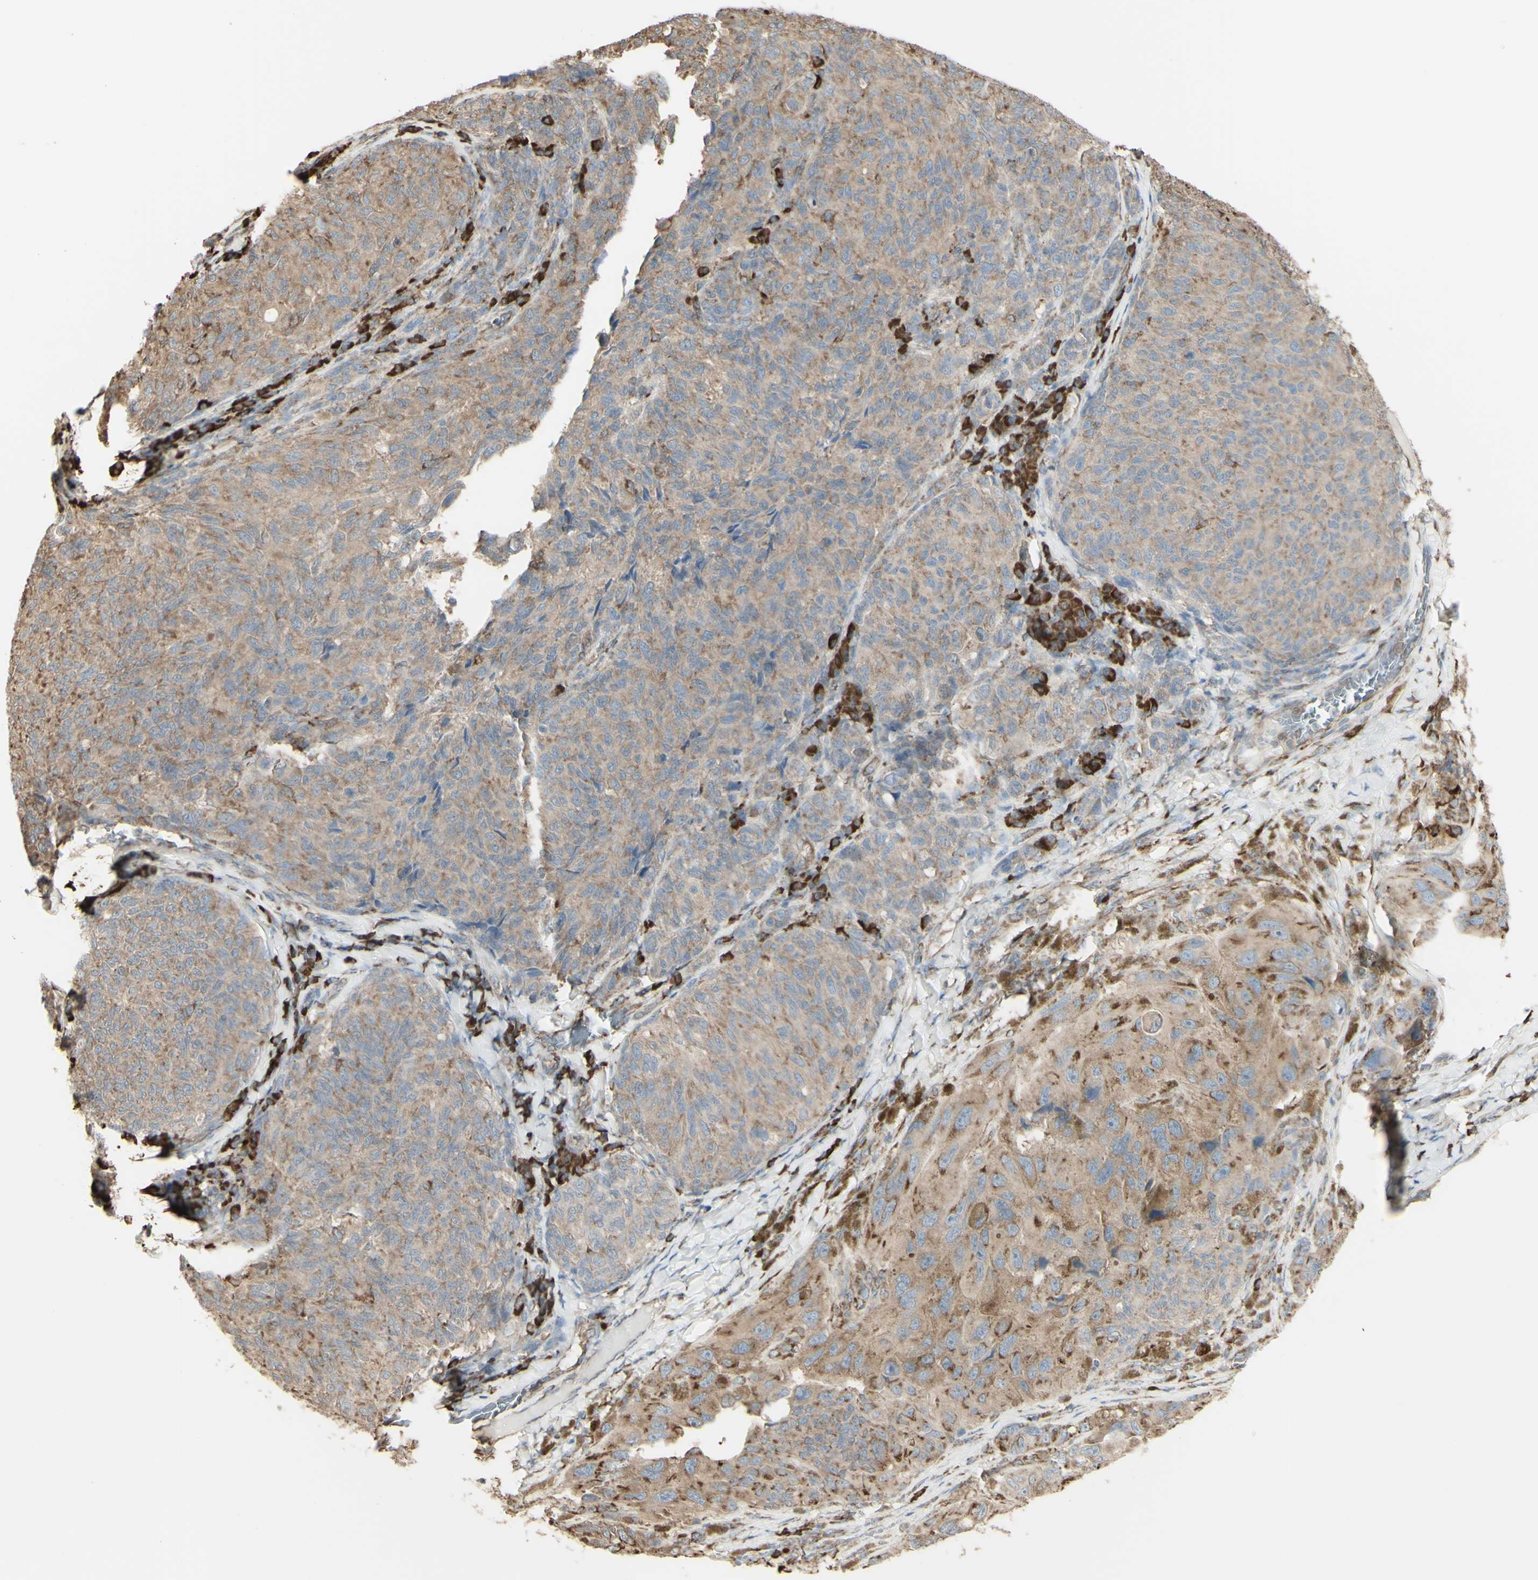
{"staining": {"intensity": "weak", "quantity": ">75%", "location": "cytoplasmic/membranous"}, "tissue": "melanoma", "cell_type": "Tumor cells", "image_type": "cancer", "snomed": [{"axis": "morphology", "description": "Malignant melanoma, NOS"}, {"axis": "topography", "description": "Skin"}], "caption": "The histopathology image demonstrates staining of melanoma, revealing weak cytoplasmic/membranous protein staining (brown color) within tumor cells.", "gene": "EEF1B2", "patient": {"sex": "female", "age": 73}}